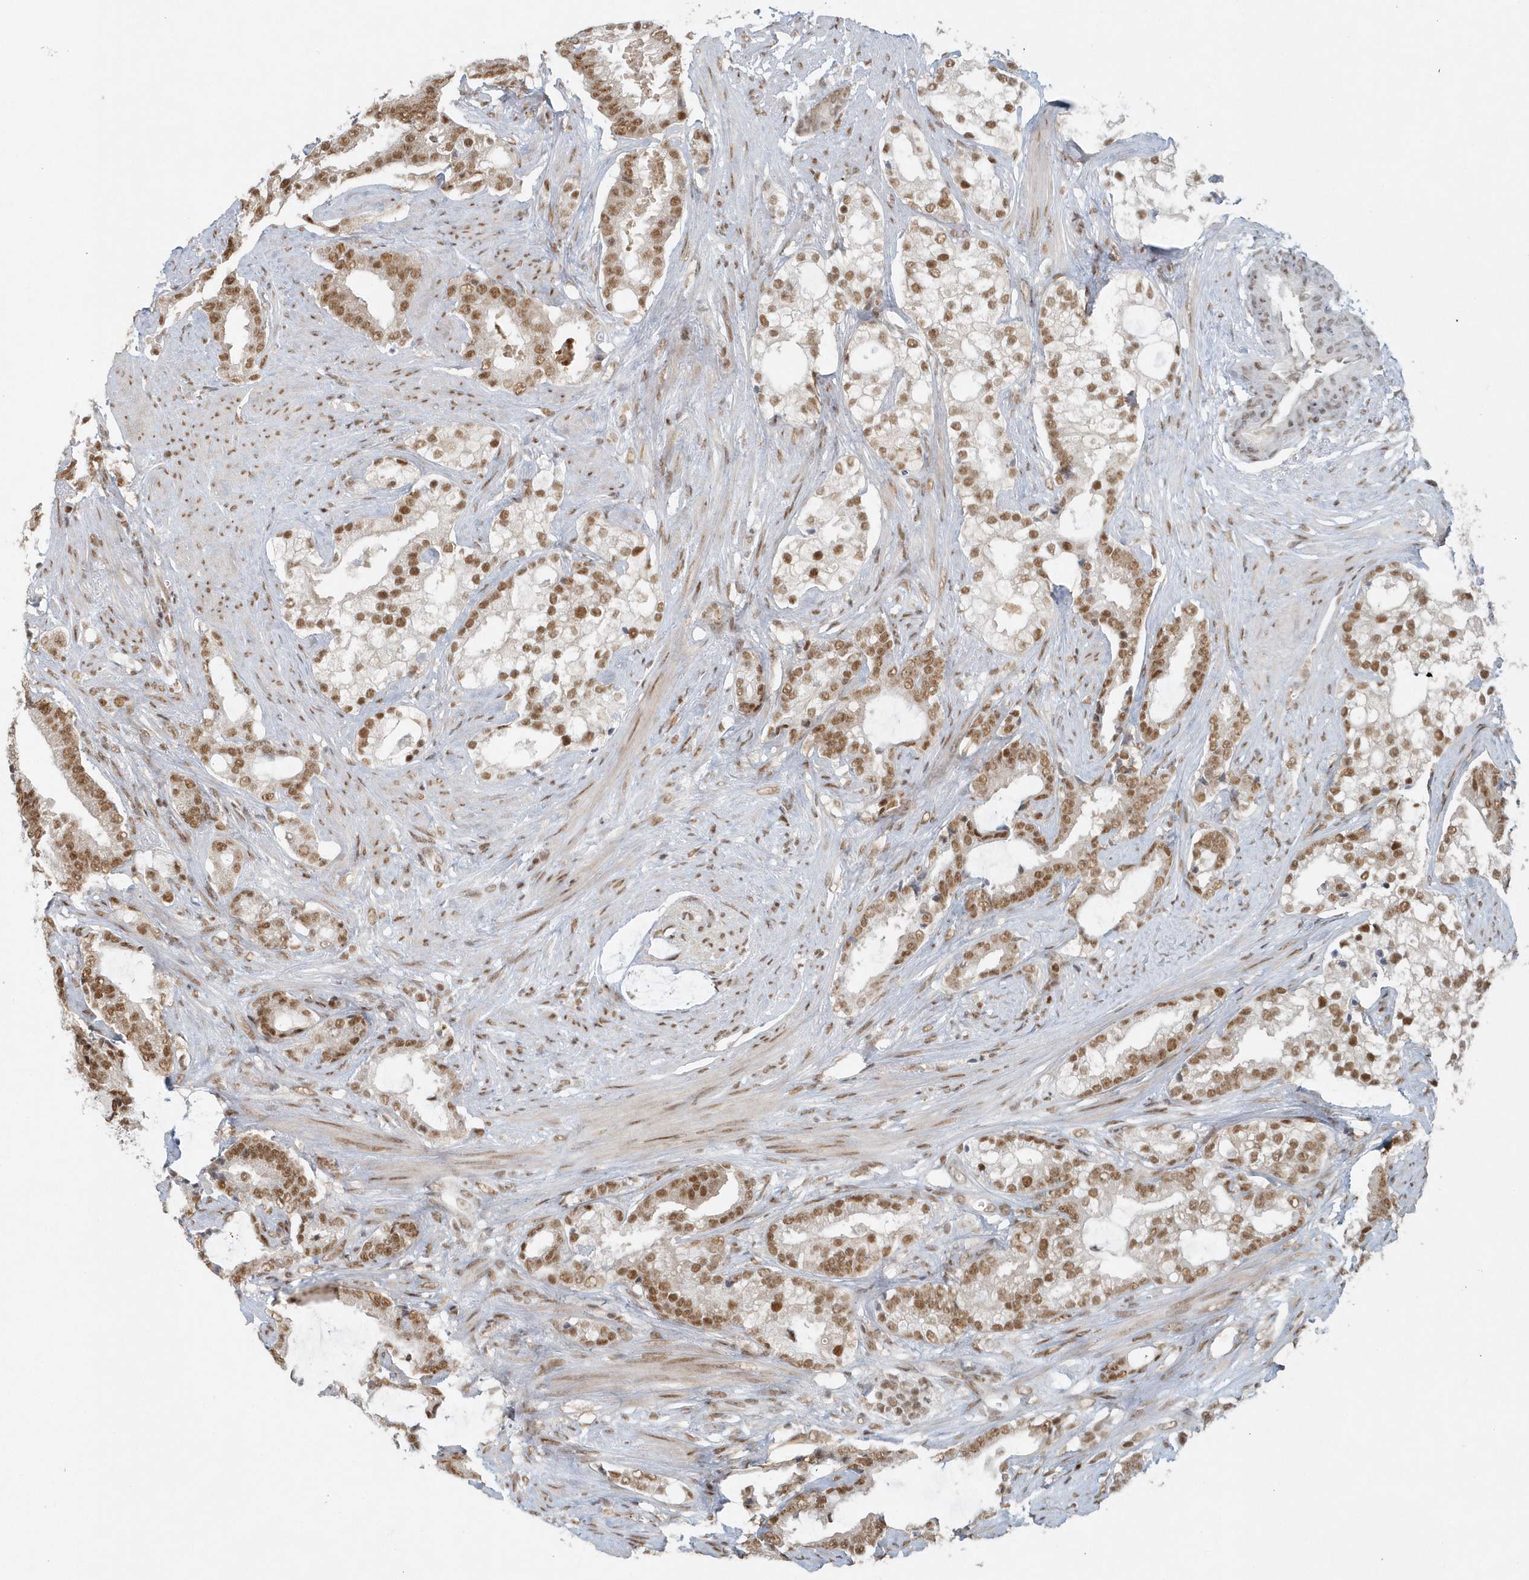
{"staining": {"intensity": "moderate", "quantity": ">75%", "location": "nuclear"}, "tissue": "prostate cancer", "cell_type": "Tumor cells", "image_type": "cancer", "snomed": [{"axis": "morphology", "description": "Adenocarcinoma, Low grade"}, {"axis": "topography", "description": "Prostate"}], "caption": "Approximately >75% of tumor cells in prostate cancer (adenocarcinoma (low-grade)) display moderate nuclear protein positivity as visualized by brown immunohistochemical staining.", "gene": "YTHDC1", "patient": {"sex": "male", "age": 58}}